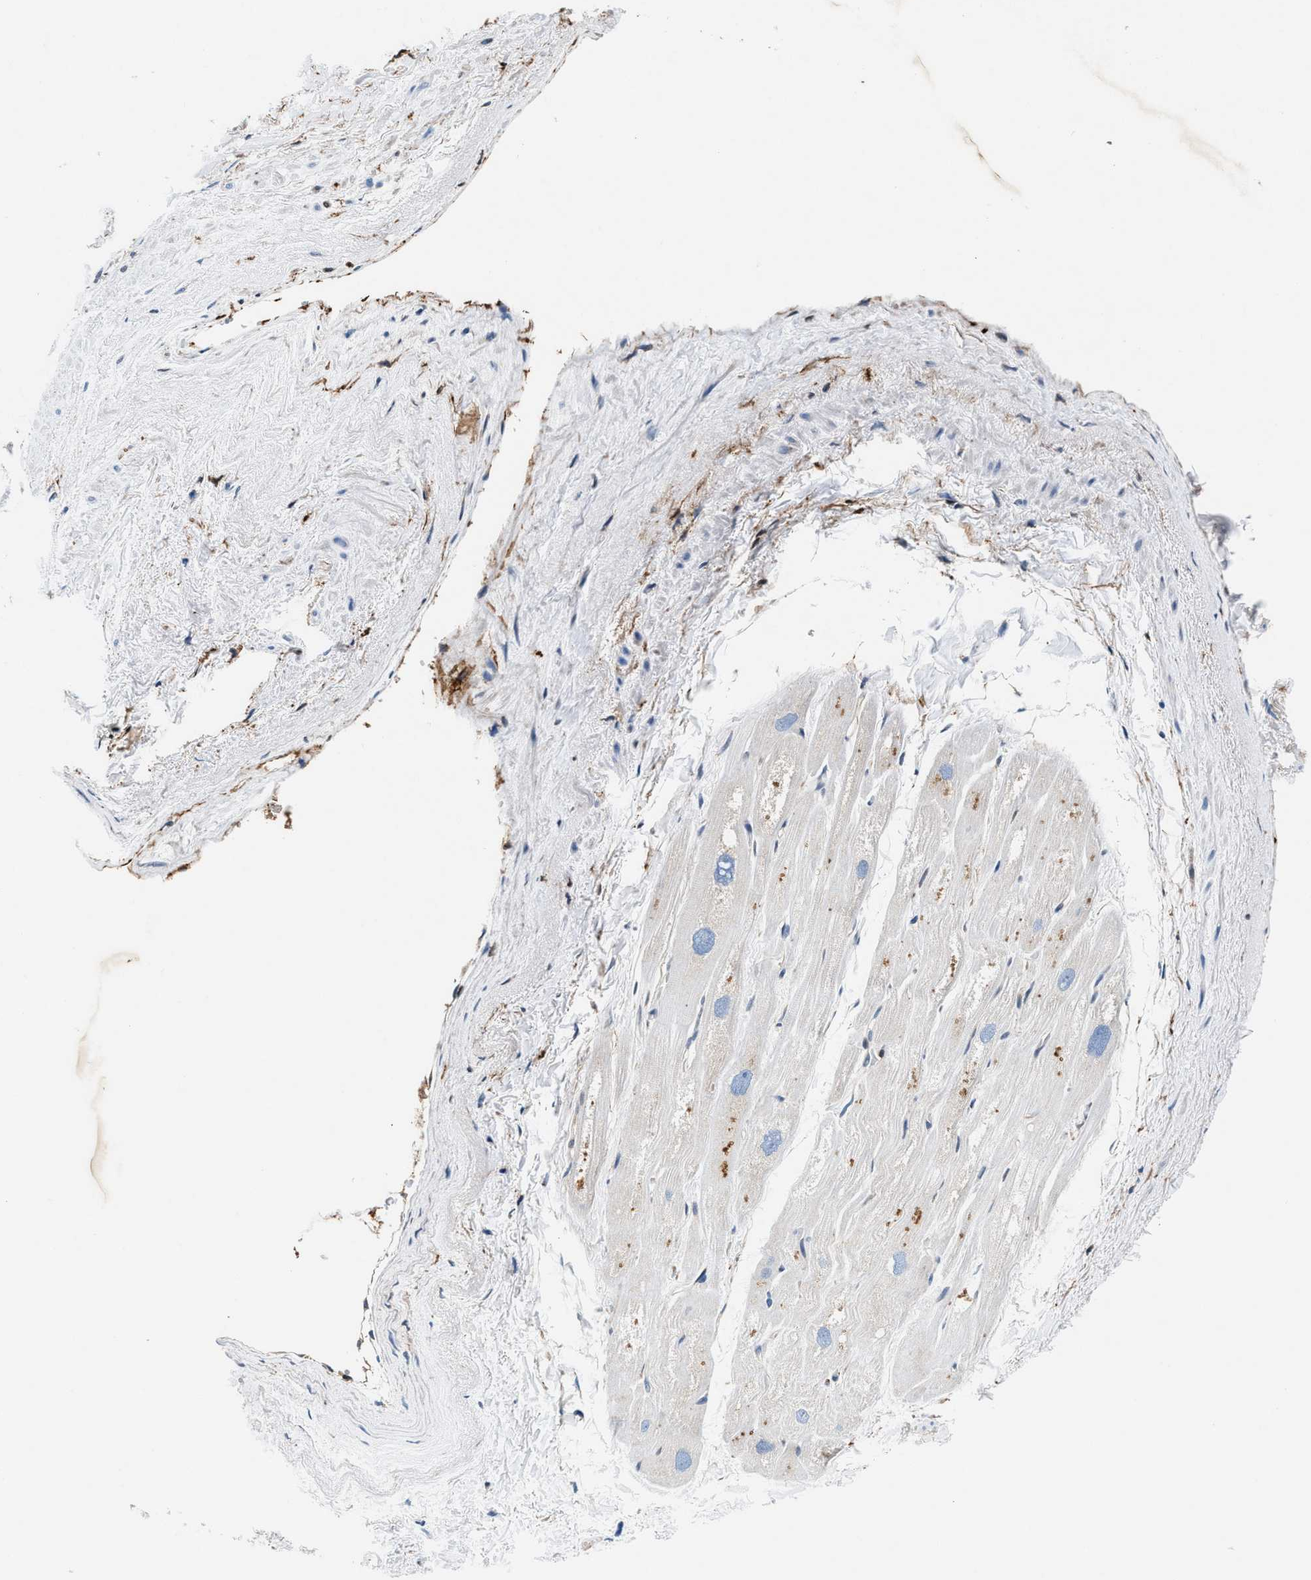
{"staining": {"intensity": "strong", "quantity": "<25%", "location": "cytoplasmic/membranous"}, "tissue": "heart muscle", "cell_type": "Cardiomyocytes", "image_type": "normal", "snomed": [{"axis": "morphology", "description": "Normal tissue, NOS"}, {"axis": "topography", "description": "Heart"}], "caption": "IHC histopathology image of unremarkable human heart muscle stained for a protein (brown), which demonstrates medium levels of strong cytoplasmic/membranous staining in approximately <25% of cardiomyocytes.", "gene": "SLFN11", "patient": {"sex": "male", "age": 49}}